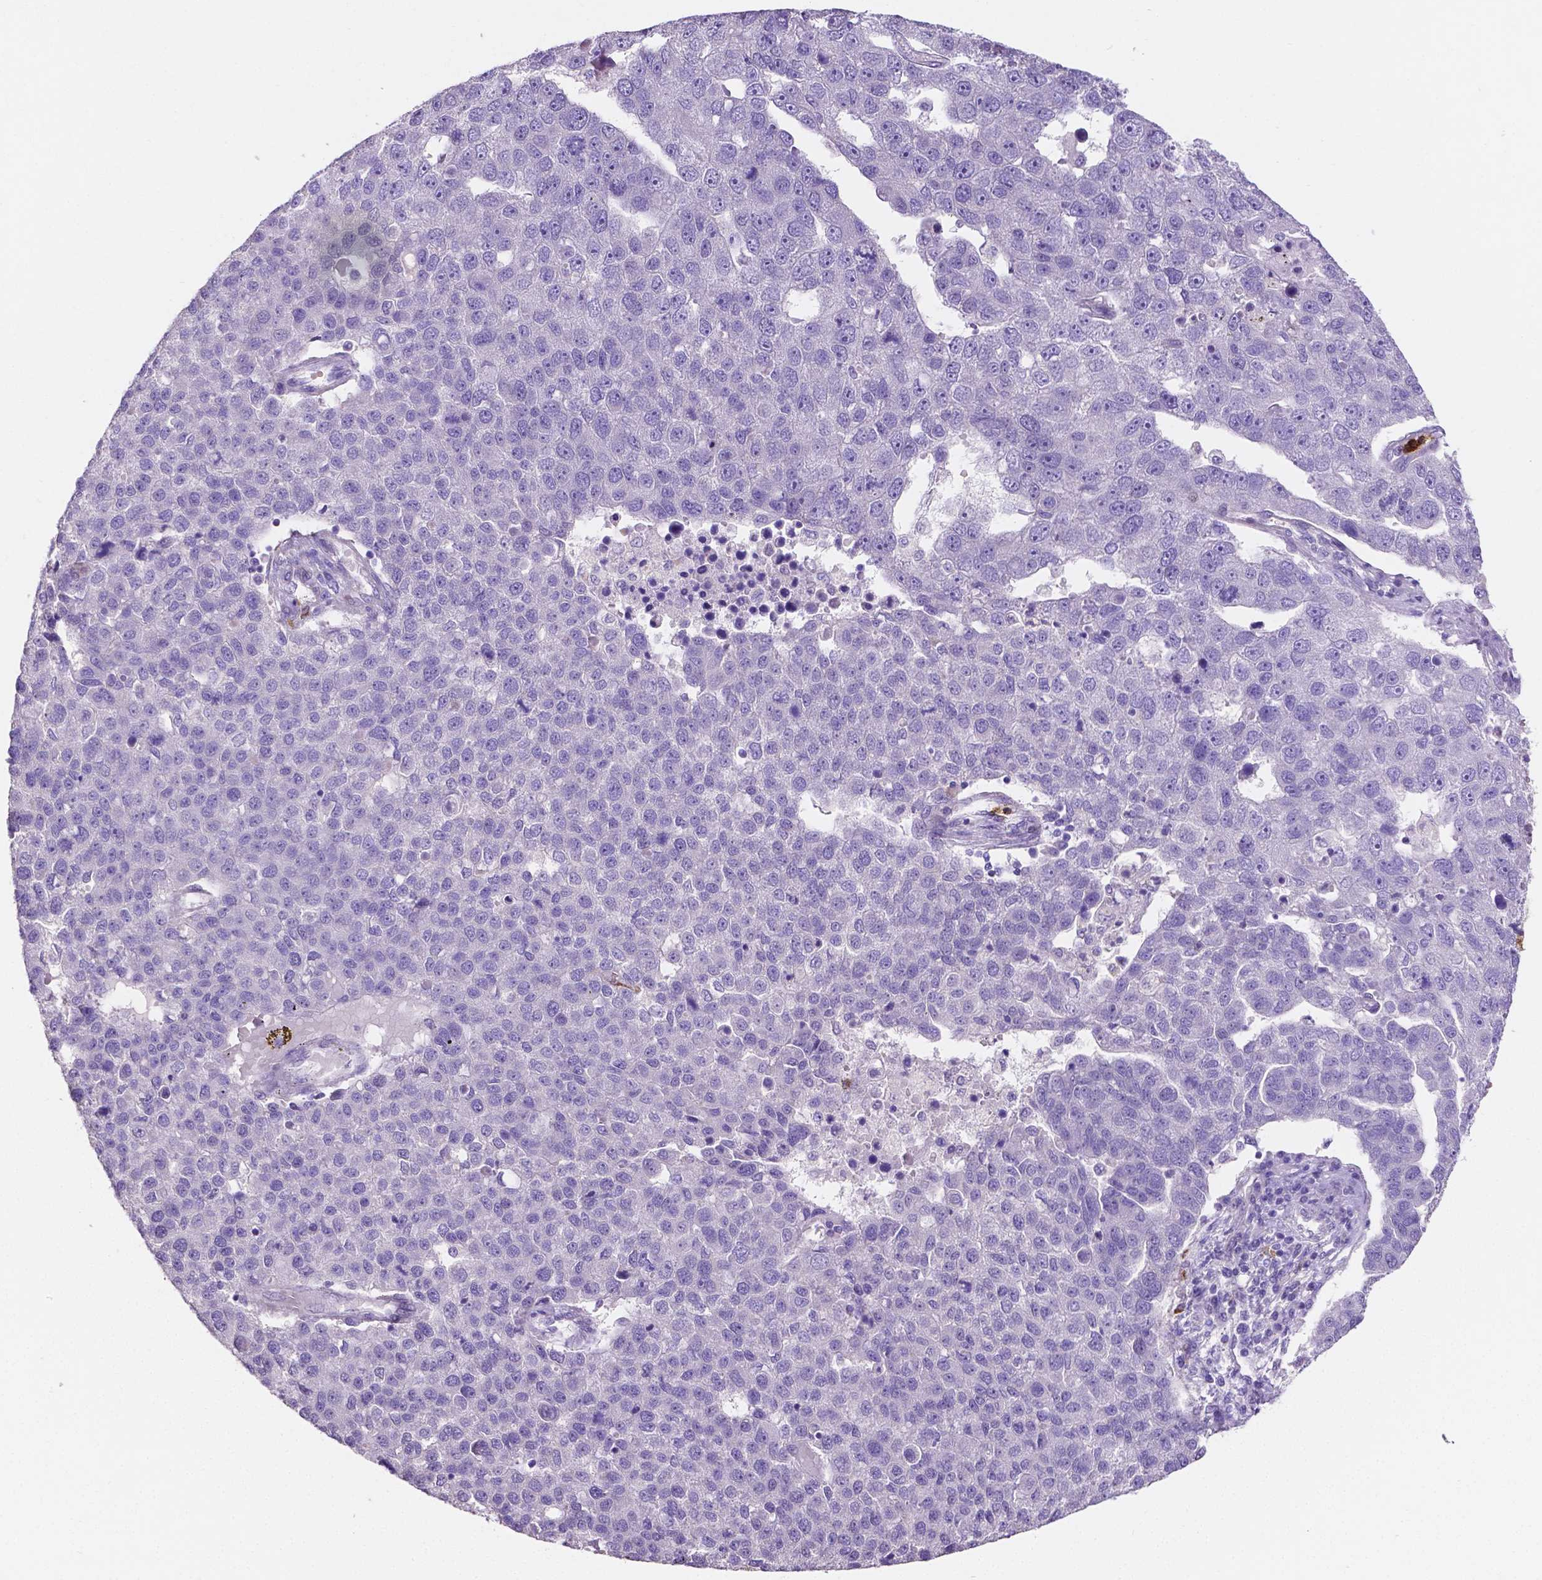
{"staining": {"intensity": "negative", "quantity": "none", "location": "none"}, "tissue": "pancreatic cancer", "cell_type": "Tumor cells", "image_type": "cancer", "snomed": [{"axis": "morphology", "description": "Adenocarcinoma, NOS"}, {"axis": "topography", "description": "Pancreas"}], "caption": "Photomicrograph shows no significant protein positivity in tumor cells of pancreatic cancer (adenocarcinoma).", "gene": "MMP9", "patient": {"sex": "female", "age": 61}}